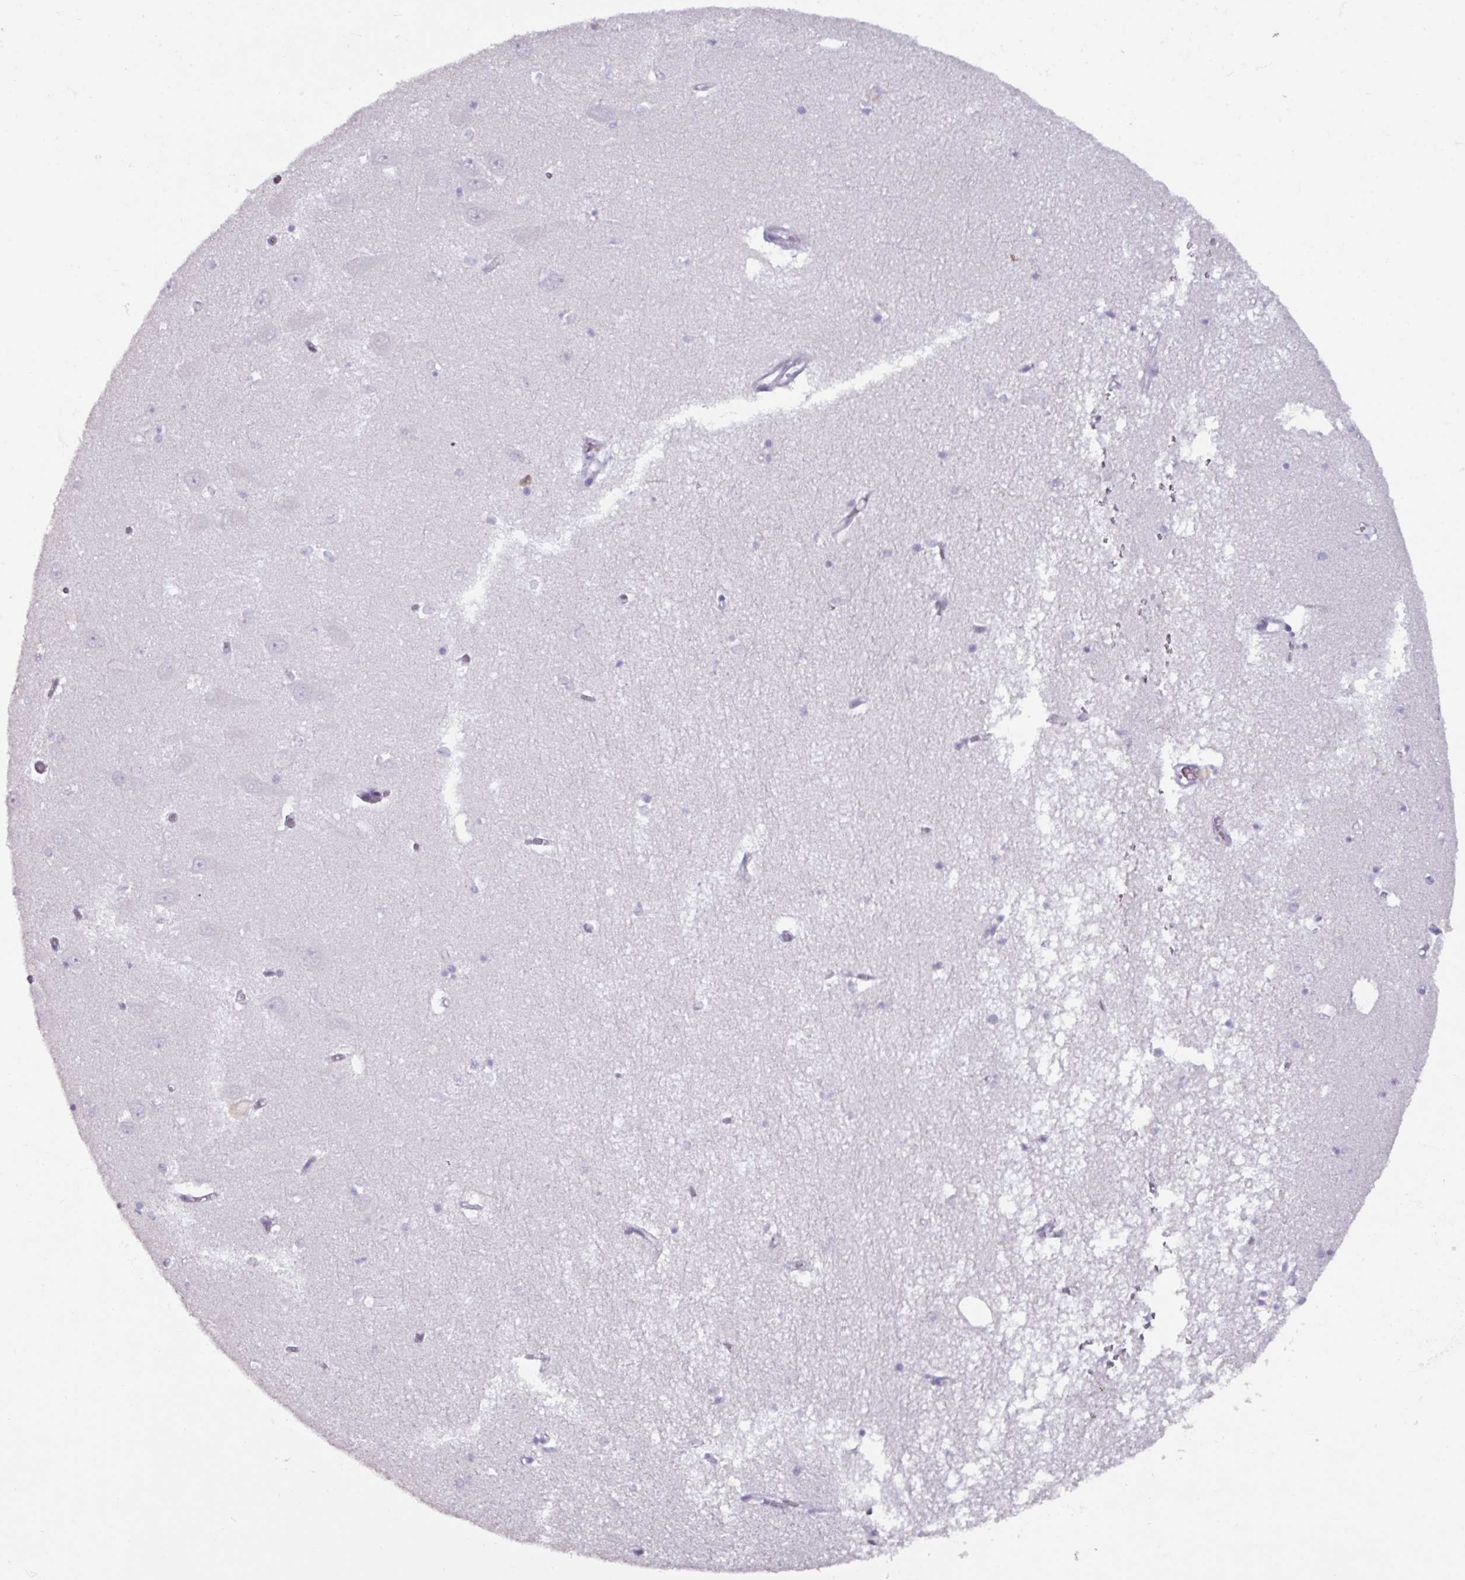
{"staining": {"intensity": "negative", "quantity": "none", "location": "none"}, "tissue": "hippocampus", "cell_type": "Glial cells", "image_type": "normal", "snomed": [{"axis": "morphology", "description": "Normal tissue, NOS"}, {"axis": "topography", "description": "Hippocampus"}], "caption": "Image shows no significant protein expression in glial cells of benign hippocampus.", "gene": "ATAD2", "patient": {"sex": "male", "age": 70}}